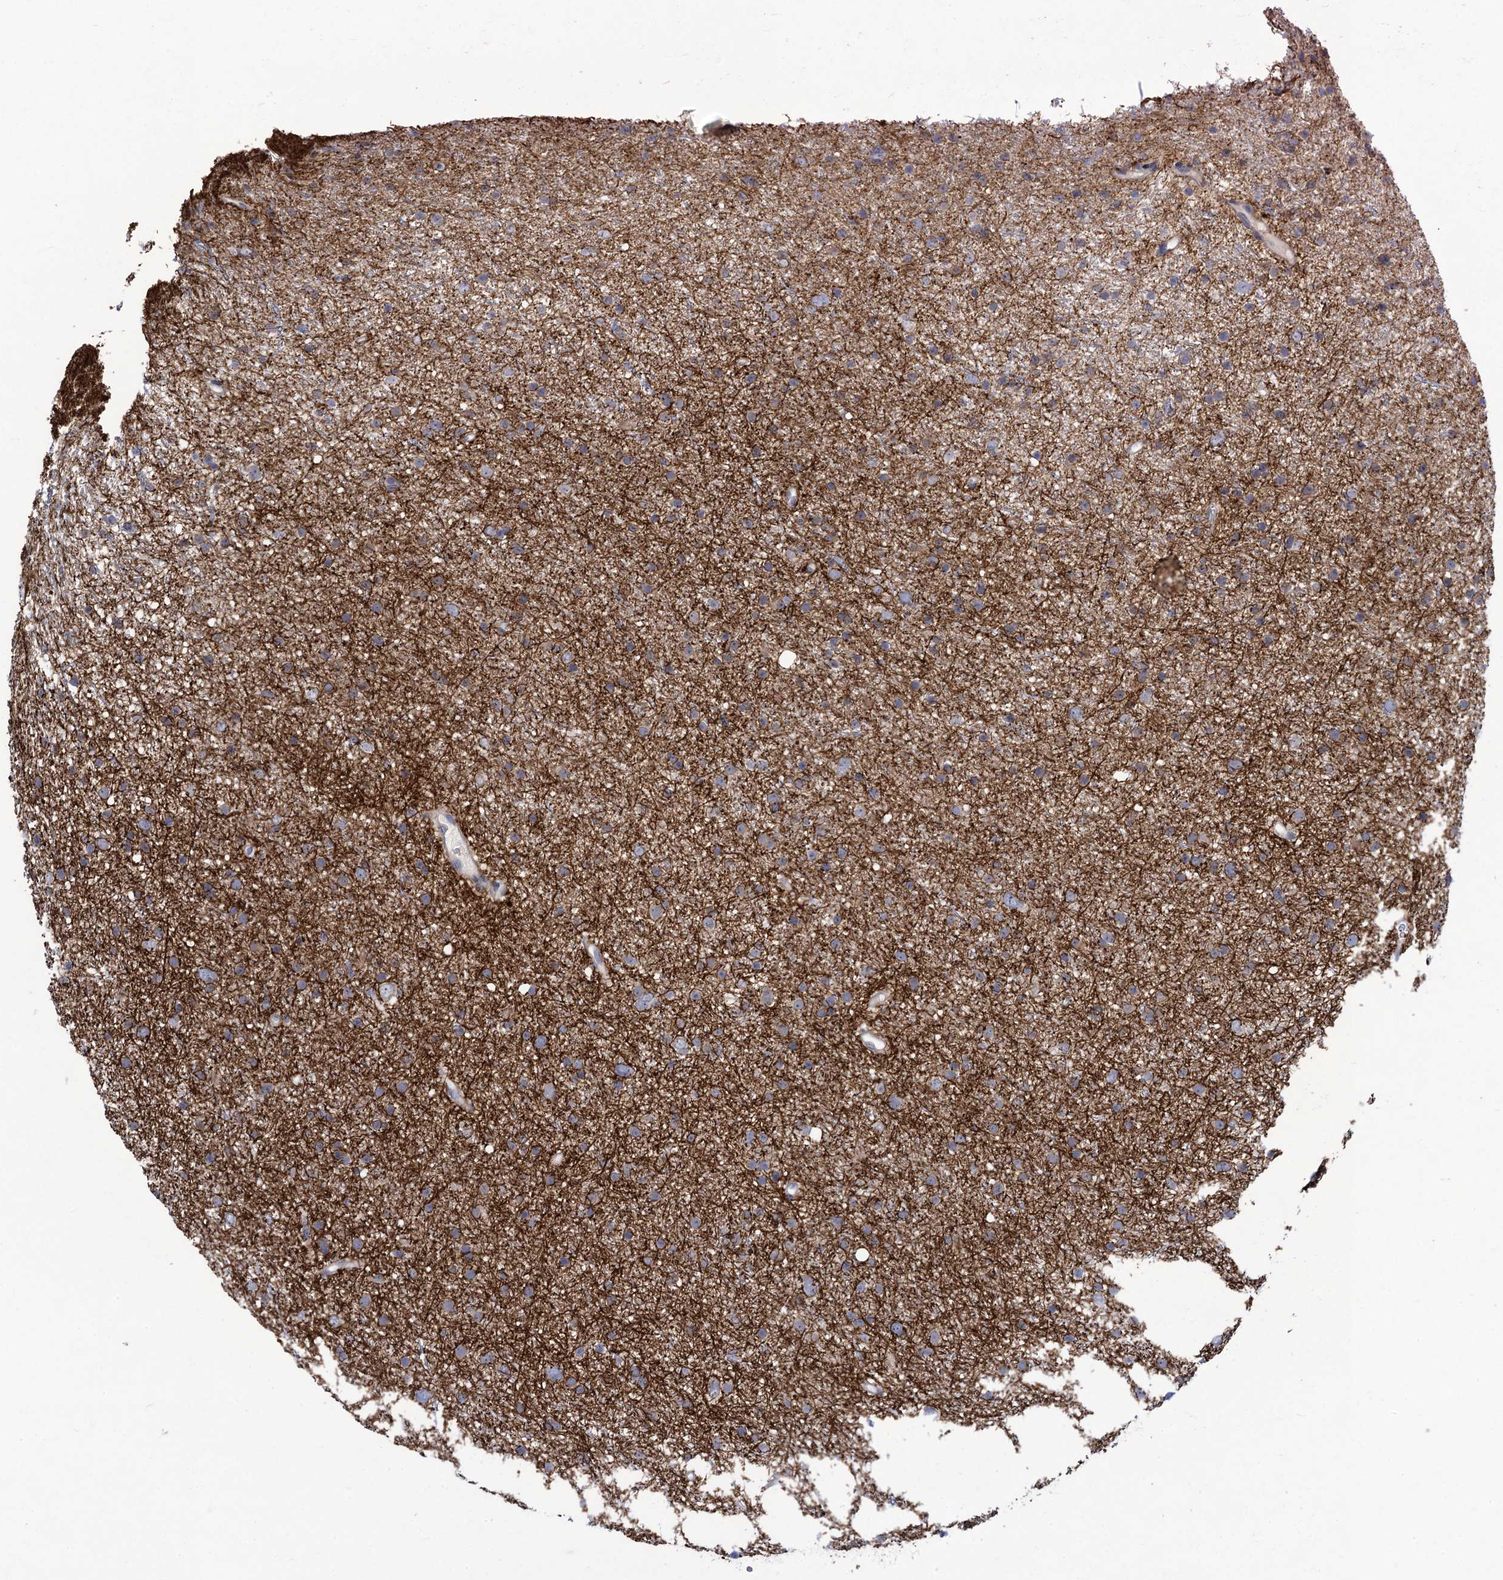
{"staining": {"intensity": "negative", "quantity": "none", "location": "none"}, "tissue": "glioma", "cell_type": "Tumor cells", "image_type": "cancer", "snomed": [{"axis": "morphology", "description": "Glioma, malignant, Low grade"}, {"axis": "topography", "description": "Cerebral cortex"}], "caption": "Tumor cells show no significant protein staining in glioma.", "gene": "QPCTL", "patient": {"sex": "female", "age": 39}}